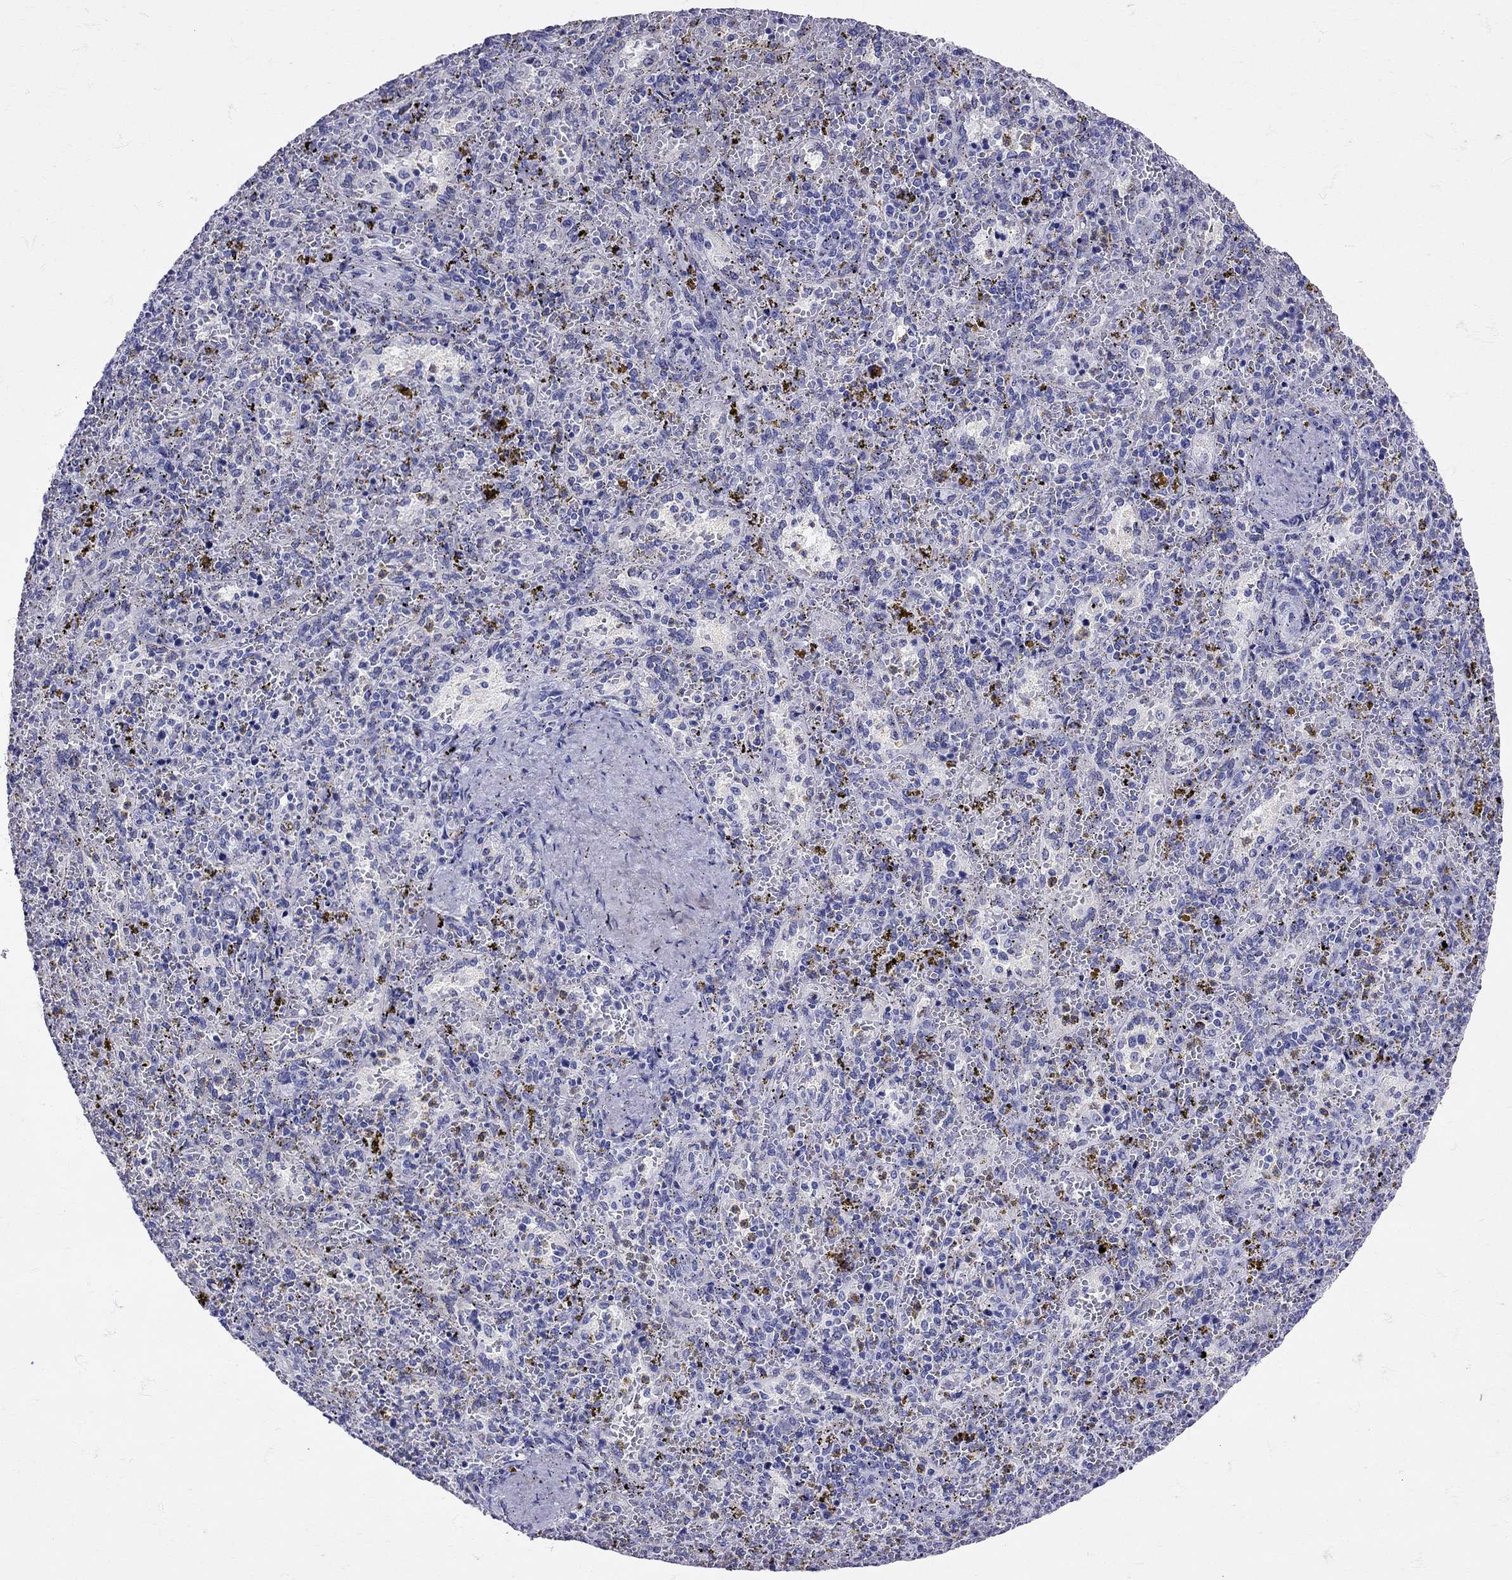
{"staining": {"intensity": "negative", "quantity": "none", "location": "none"}, "tissue": "spleen", "cell_type": "Cells in red pulp", "image_type": "normal", "snomed": [{"axis": "morphology", "description": "Normal tissue, NOS"}, {"axis": "topography", "description": "Spleen"}], "caption": "Cells in red pulp show no significant protein staining in benign spleen.", "gene": "AVP", "patient": {"sex": "female", "age": 50}}